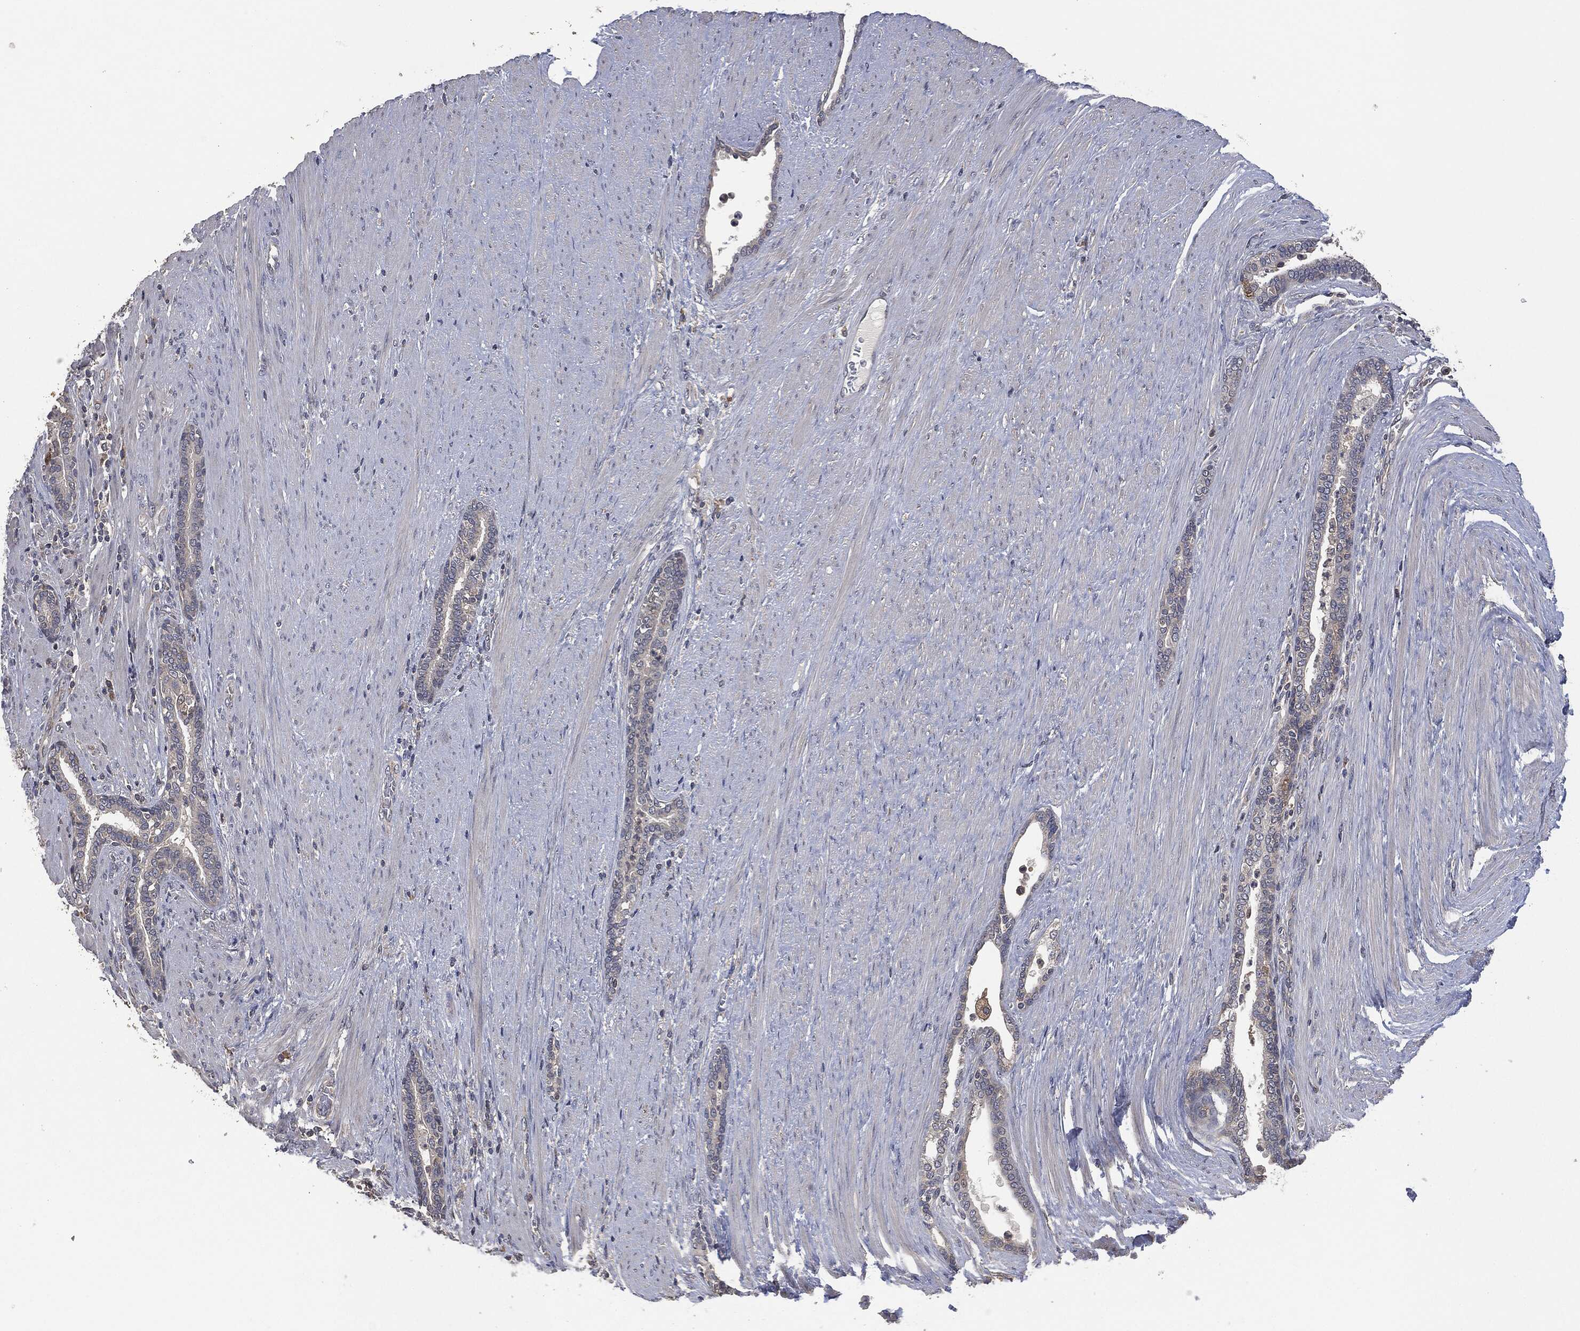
{"staining": {"intensity": "strong", "quantity": "<25%", "location": "cytoplasmic/membranous"}, "tissue": "prostate cancer", "cell_type": "Tumor cells", "image_type": "cancer", "snomed": [{"axis": "morphology", "description": "Adenocarcinoma, Low grade"}, {"axis": "topography", "description": "Prostate"}], "caption": "An immunohistochemistry (IHC) image of tumor tissue is shown. Protein staining in brown highlights strong cytoplasmic/membranous positivity in prostate adenocarcinoma (low-grade) within tumor cells.", "gene": "IL1RN", "patient": {"sex": "male", "age": 68}}